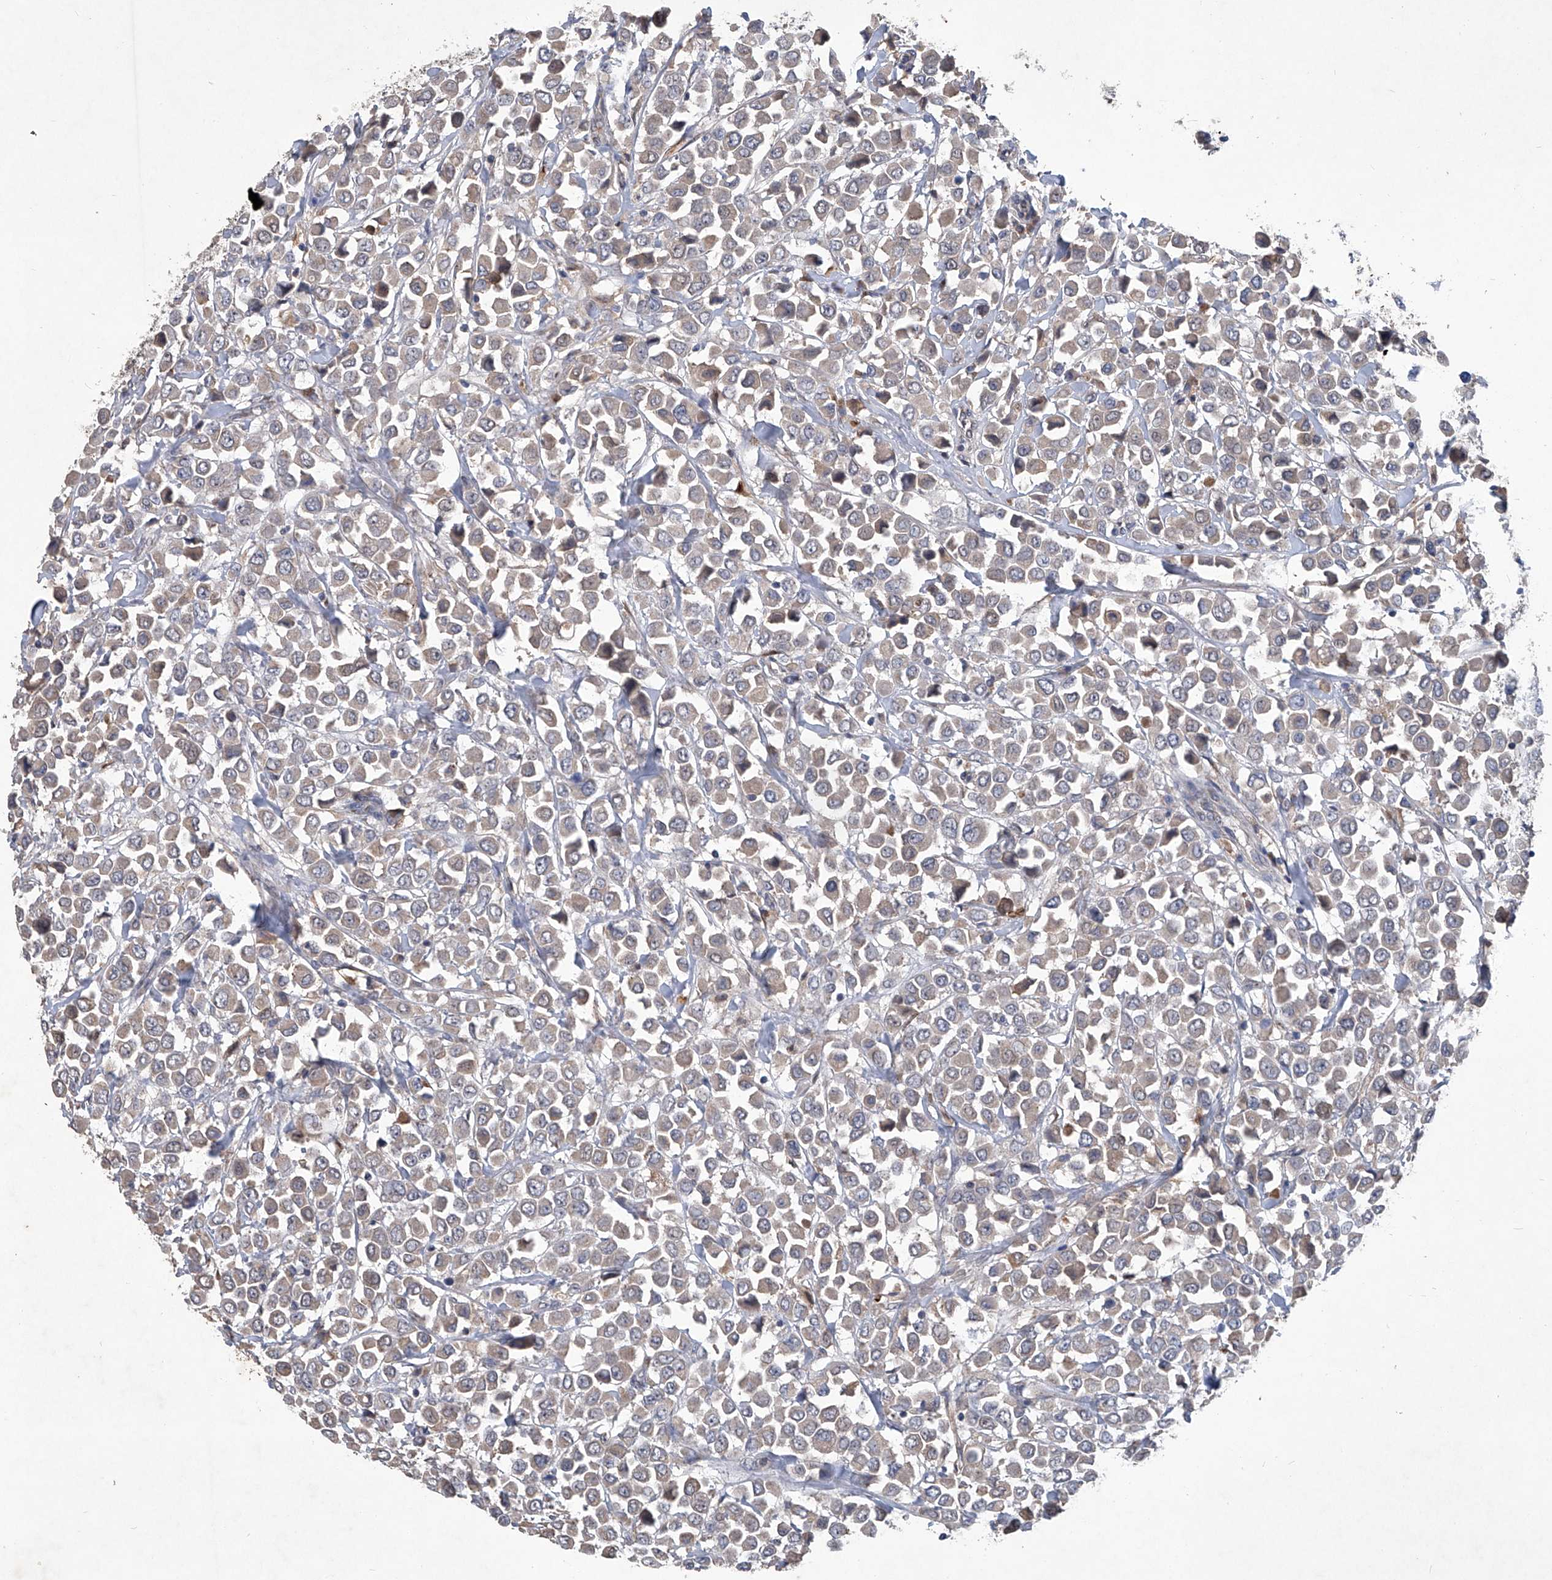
{"staining": {"intensity": "weak", "quantity": "<25%", "location": "cytoplasmic/membranous"}, "tissue": "breast cancer", "cell_type": "Tumor cells", "image_type": "cancer", "snomed": [{"axis": "morphology", "description": "Duct carcinoma"}, {"axis": "topography", "description": "Breast"}], "caption": "Immunohistochemistry micrograph of human breast cancer stained for a protein (brown), which shows no expression in tumor cells. (Stains: DAB (3,3'-diaminobenzidine) immunohistochemistry with hematoxylin counter stain, Microscopy: brightfield microscopy at high magnification).", "gene": "PCSK5", "patient": {"sex": "female", "age": 61}}